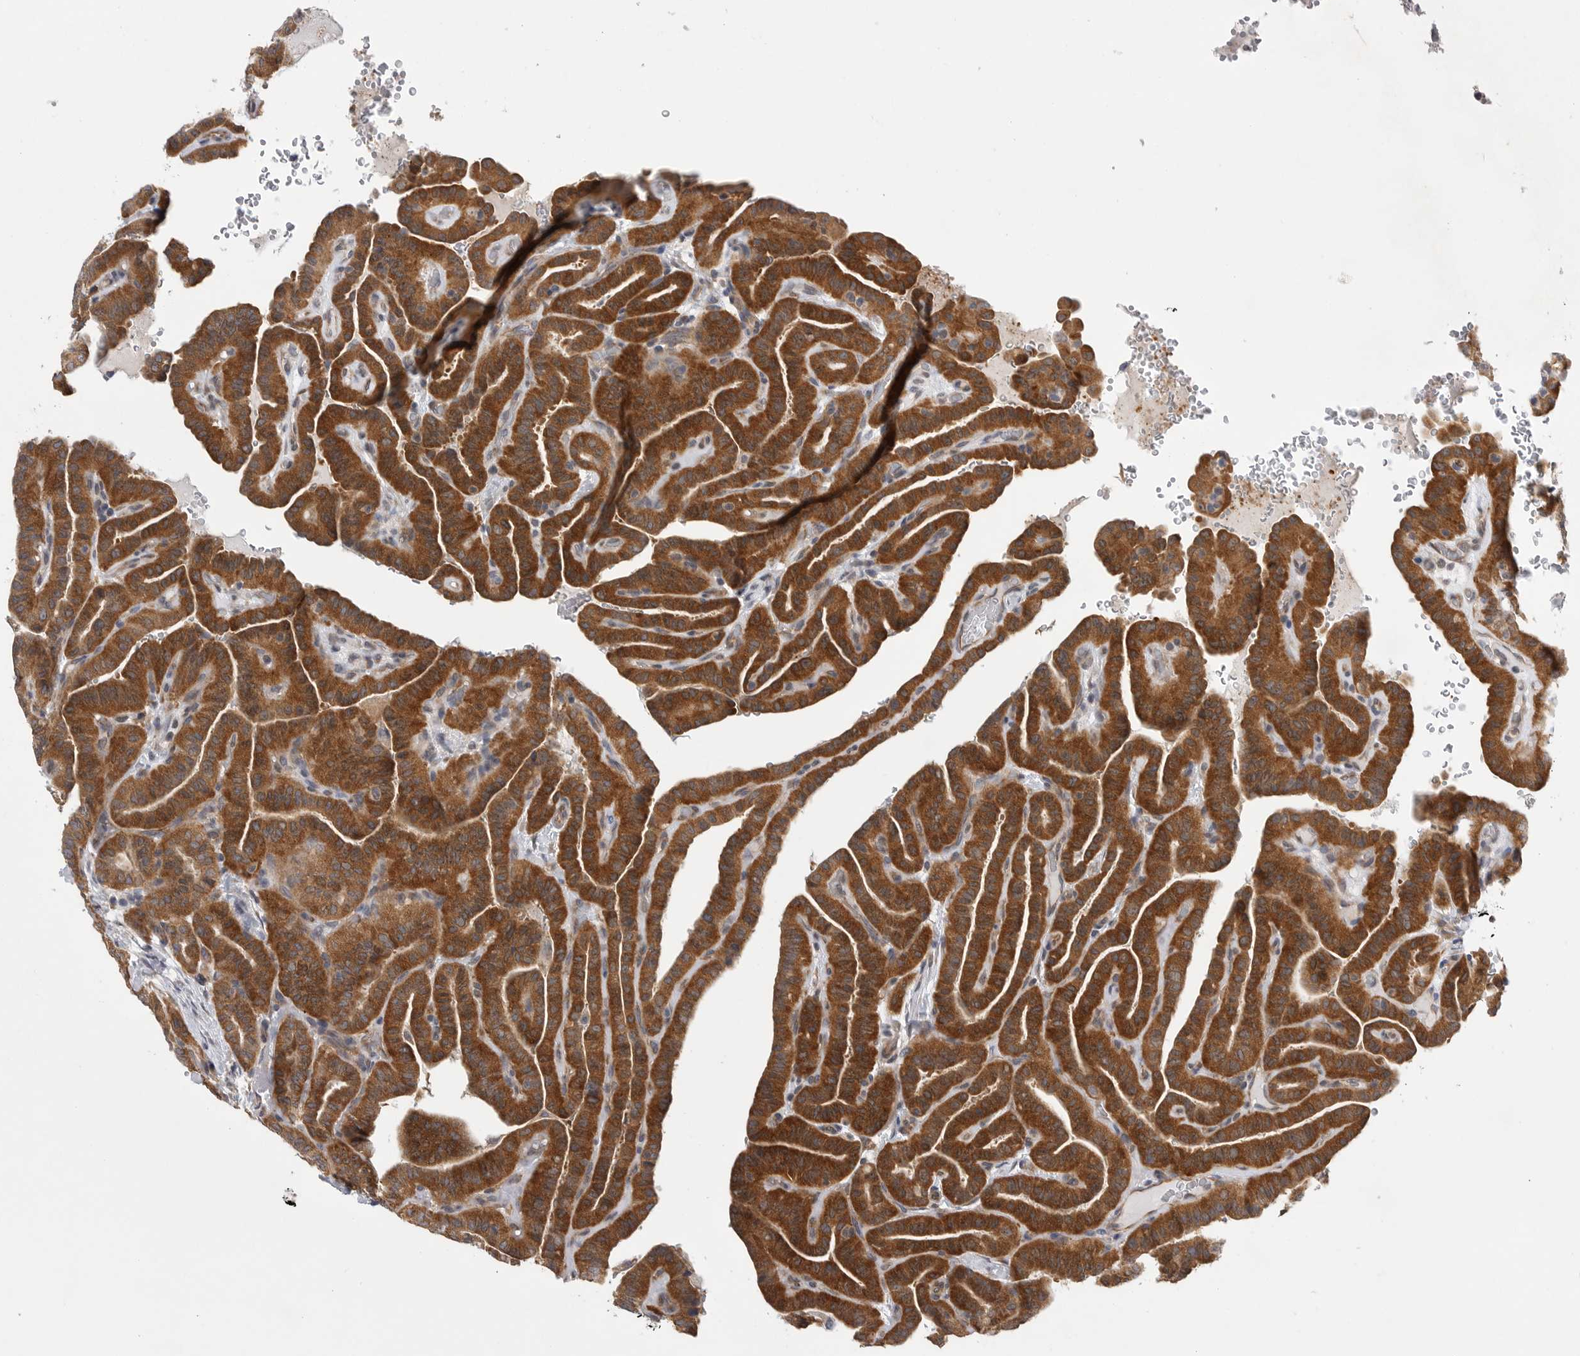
{"staining": {"intensity": "strong", "quantity": ">75%", "location": "cytoplasmic/membranous"}, "tissue": "thyroid cancer", "cell_type": "Tumor cells", "image_type": "cancer", "snomed": [{"axis": "morphology", "description": "Papillary adenocarcinoma, NOS"}, {"axis": "topography", "description": "Thyroid gland"}], "caption": "Immunohistochemical staining of human thyroid papillary adenocarcinoma shows high levels of strong cytoplasmic/membranous positivity in about >75% of tumor cells.", "gene": "FBXO43", "patient": {"sex": "male", "age": 77}}